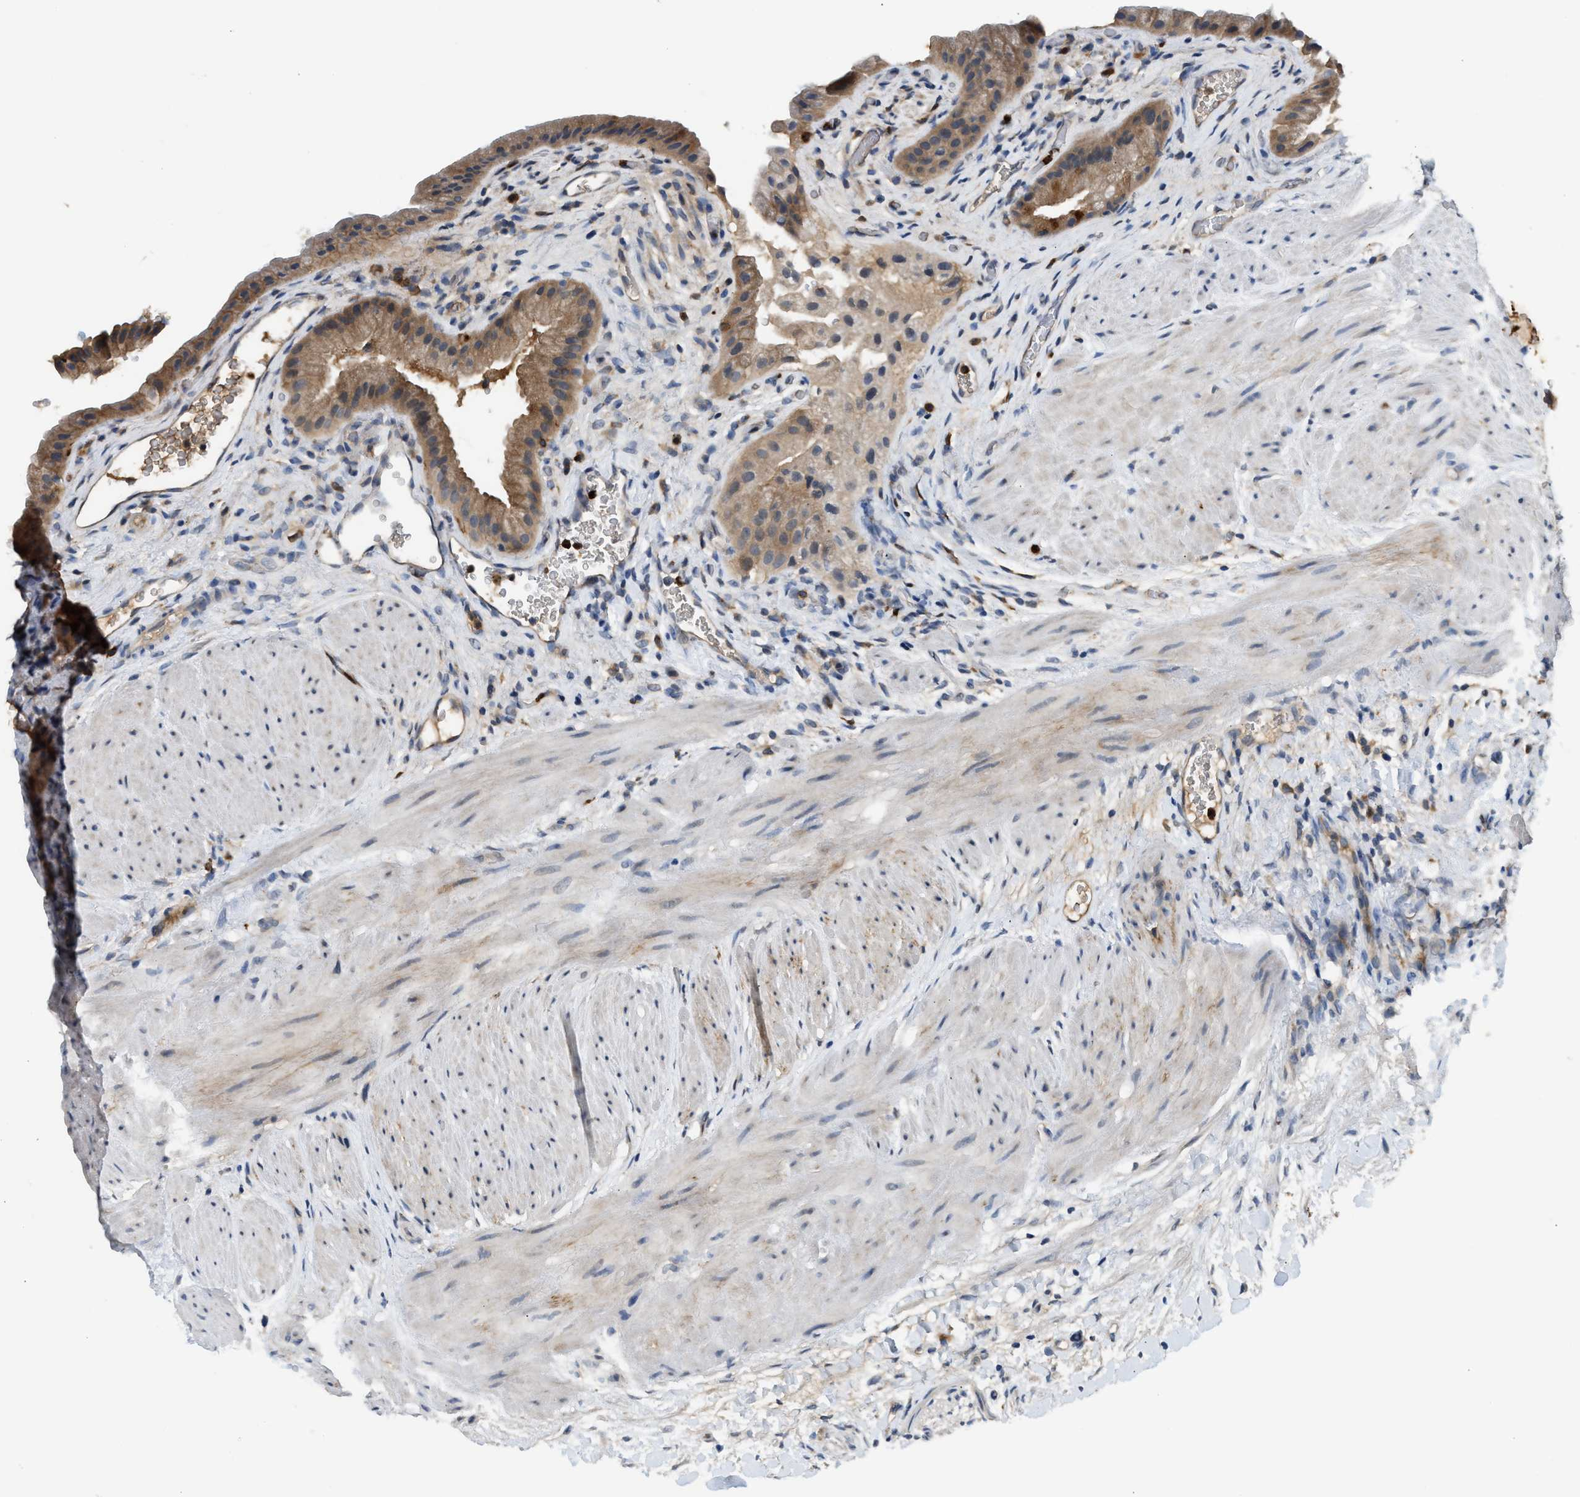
{"staining": {"intensity": "moderate", "quantity": ">75%", "location": "cytoplasmic/membranous"}, "tissue": "gallbladder", "cell_type": "Glandular cells", "image_type": "normal", "snomed": [{"axis": "morphology", "description": "Normal tissue, NOS"}, {"axis": "topography", "description": "Gallbladder"}], "caption": "Immunohistochemical staining of benign gallbladder reveals >75% levels of moderate cytoplasmic/membranous protein staining in about >75% of glandular cells. (DAB (3,3'-diaminobenzidine) = brown stain, brightfield microscopy at high magnification).", "gene": "RHBDF2", "patient": {"sex": "male", "age": 49}}